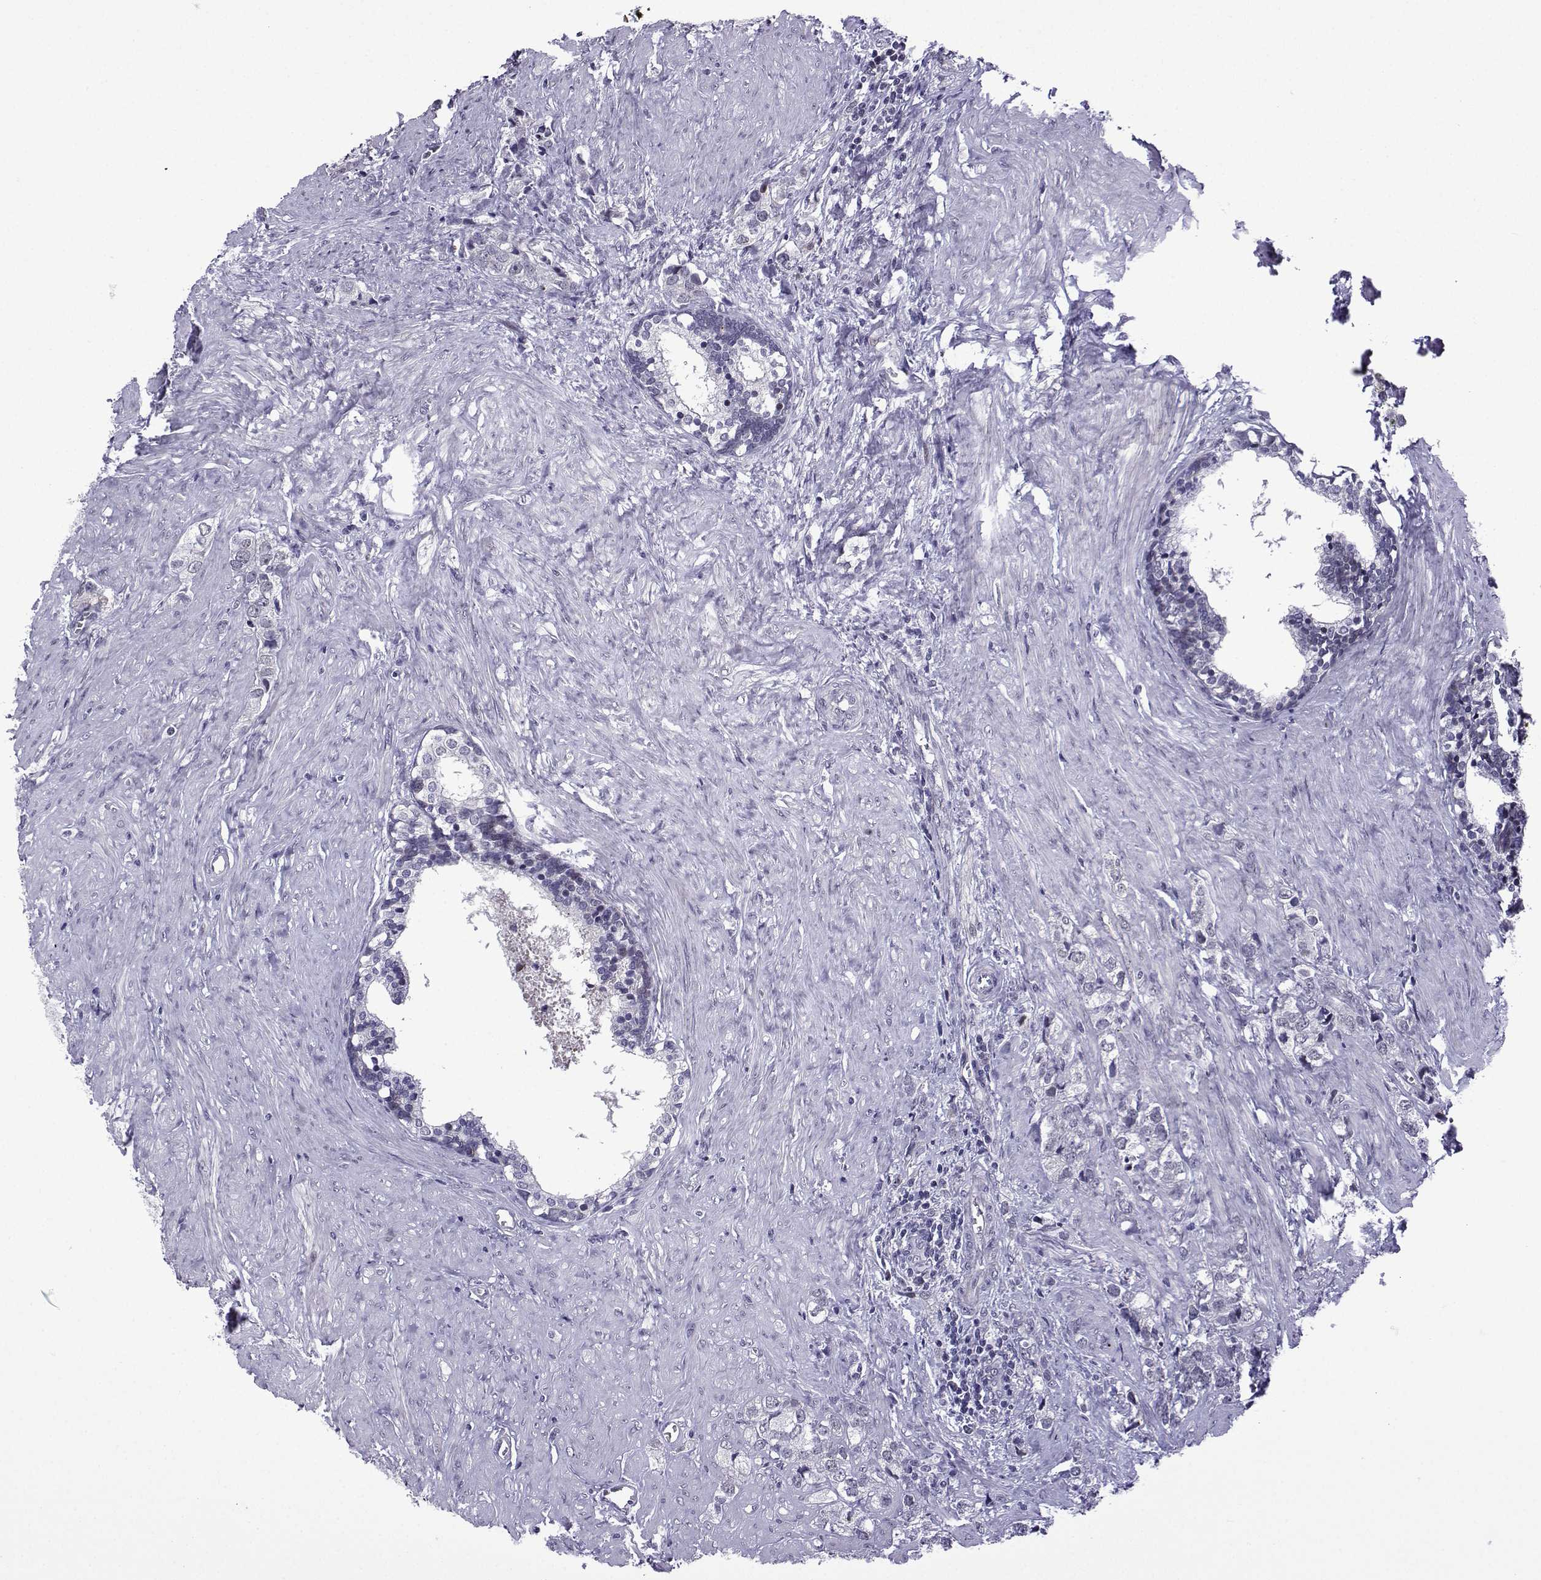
{"staining": {"intensity": "negative", "quantity": "none", "location": "none"}, "tissue": "prostate cancer", "cell_type": "Tumor cells", "image_type": "cancer", "snomed": [{"axis": "morphology", "description": "Adenocarcinoma, NOS"}, {"axis": "topography", "description": "Prostate and seminal vesicle, NOS"}], "caption": "The image demonstrates no staining of tumor cells in prostate cancer.", "gene": "FGF3", "patient": {"sex": "male", "age": 63}}